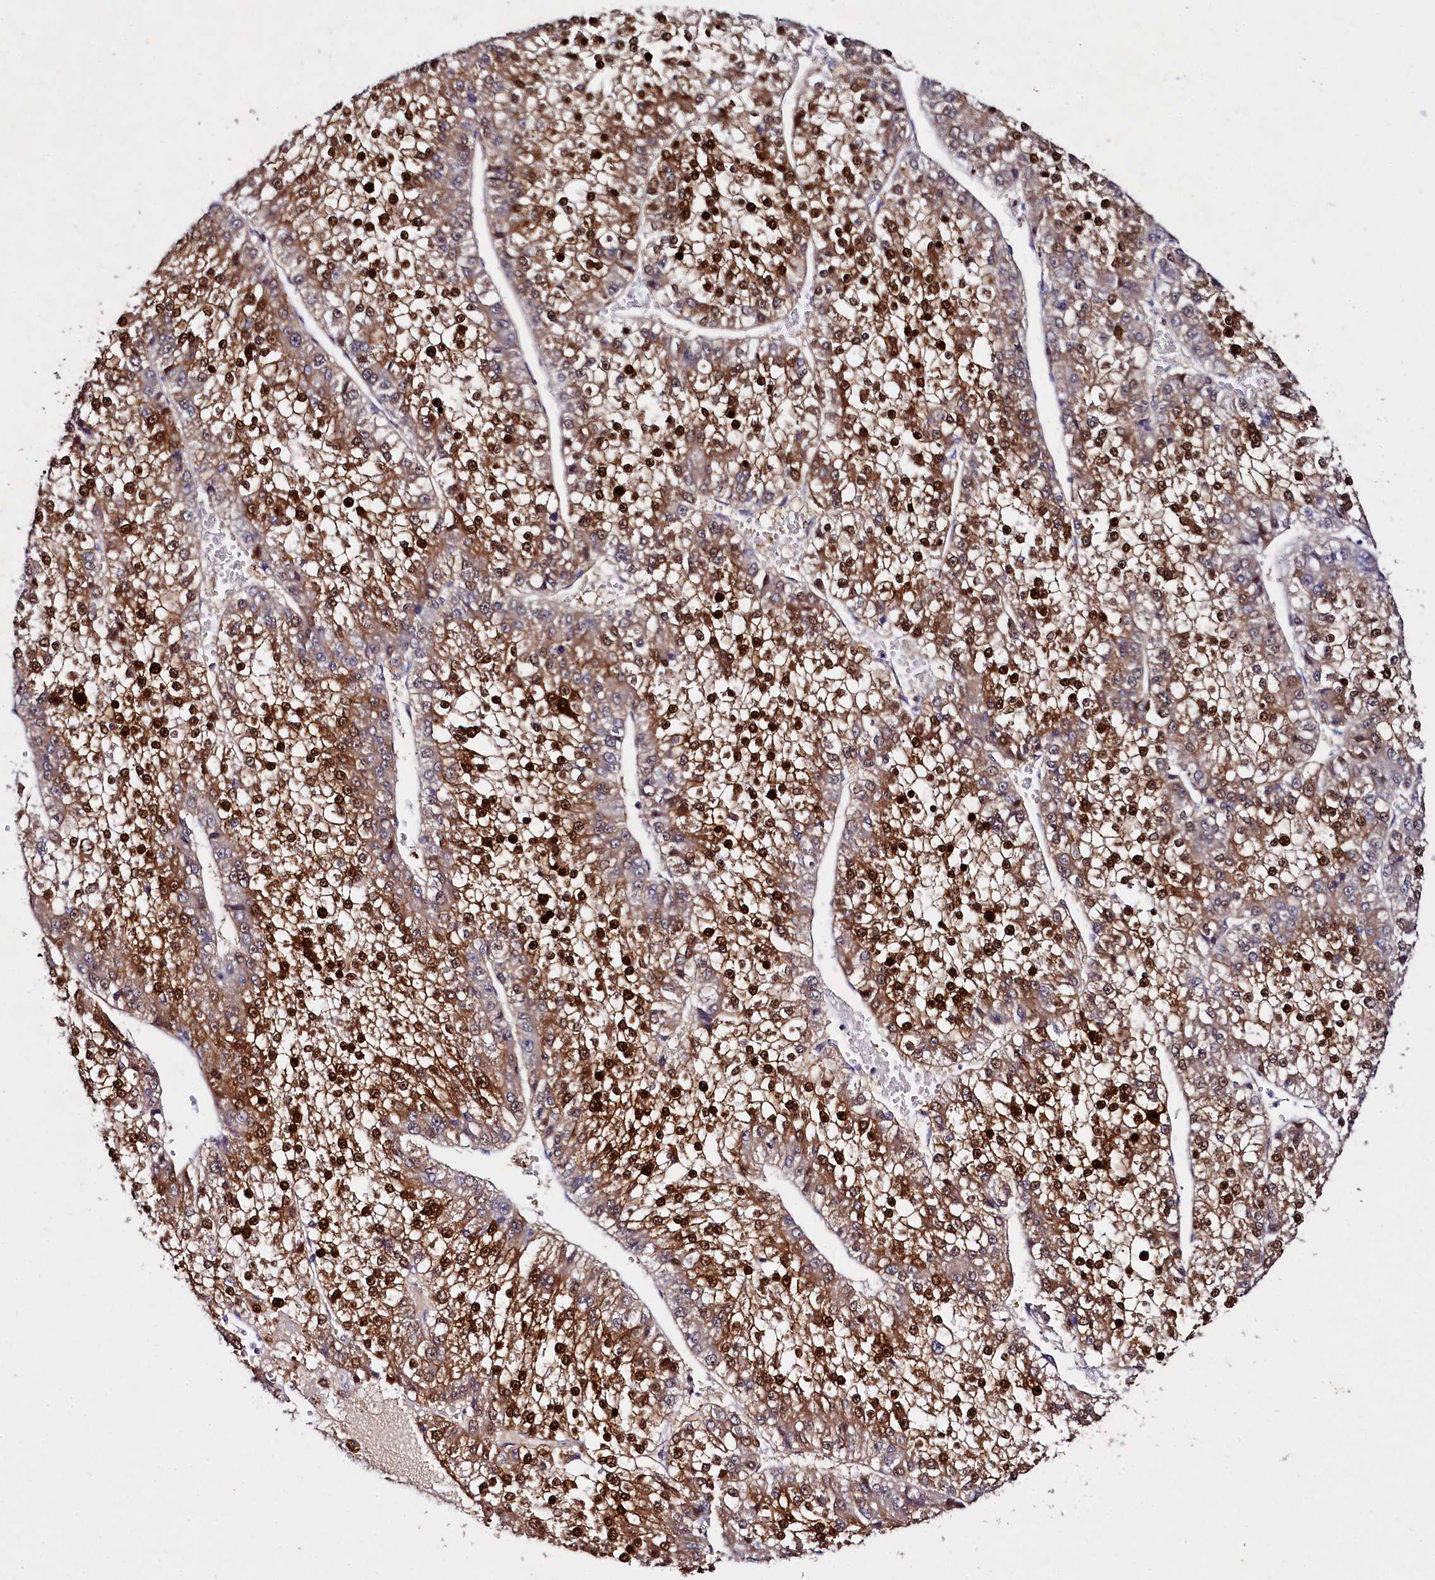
{"staining": {"intensity": "strong", "quantity": ">75%", "location": "cytoplasmic/membranous,nuclear"}, "tissue": "liver cancer", "cell_type": "Tumor cells", "image_type": "cancer", "snomed": [{"axis": "morphology", "description": "Carcinoma, Hepatocellular, NOS"}, {"axis": "topography", "description": "Liver"}], "caption": "Human hepatocellular carcinoma (liver) stained with a brown dye shows strong cytoplasmic/membranous and nuclear positive staining in approximately >75% of tumor cells.", "gene": "TGDS", "patient": {"sex": "female", "age": 73}}